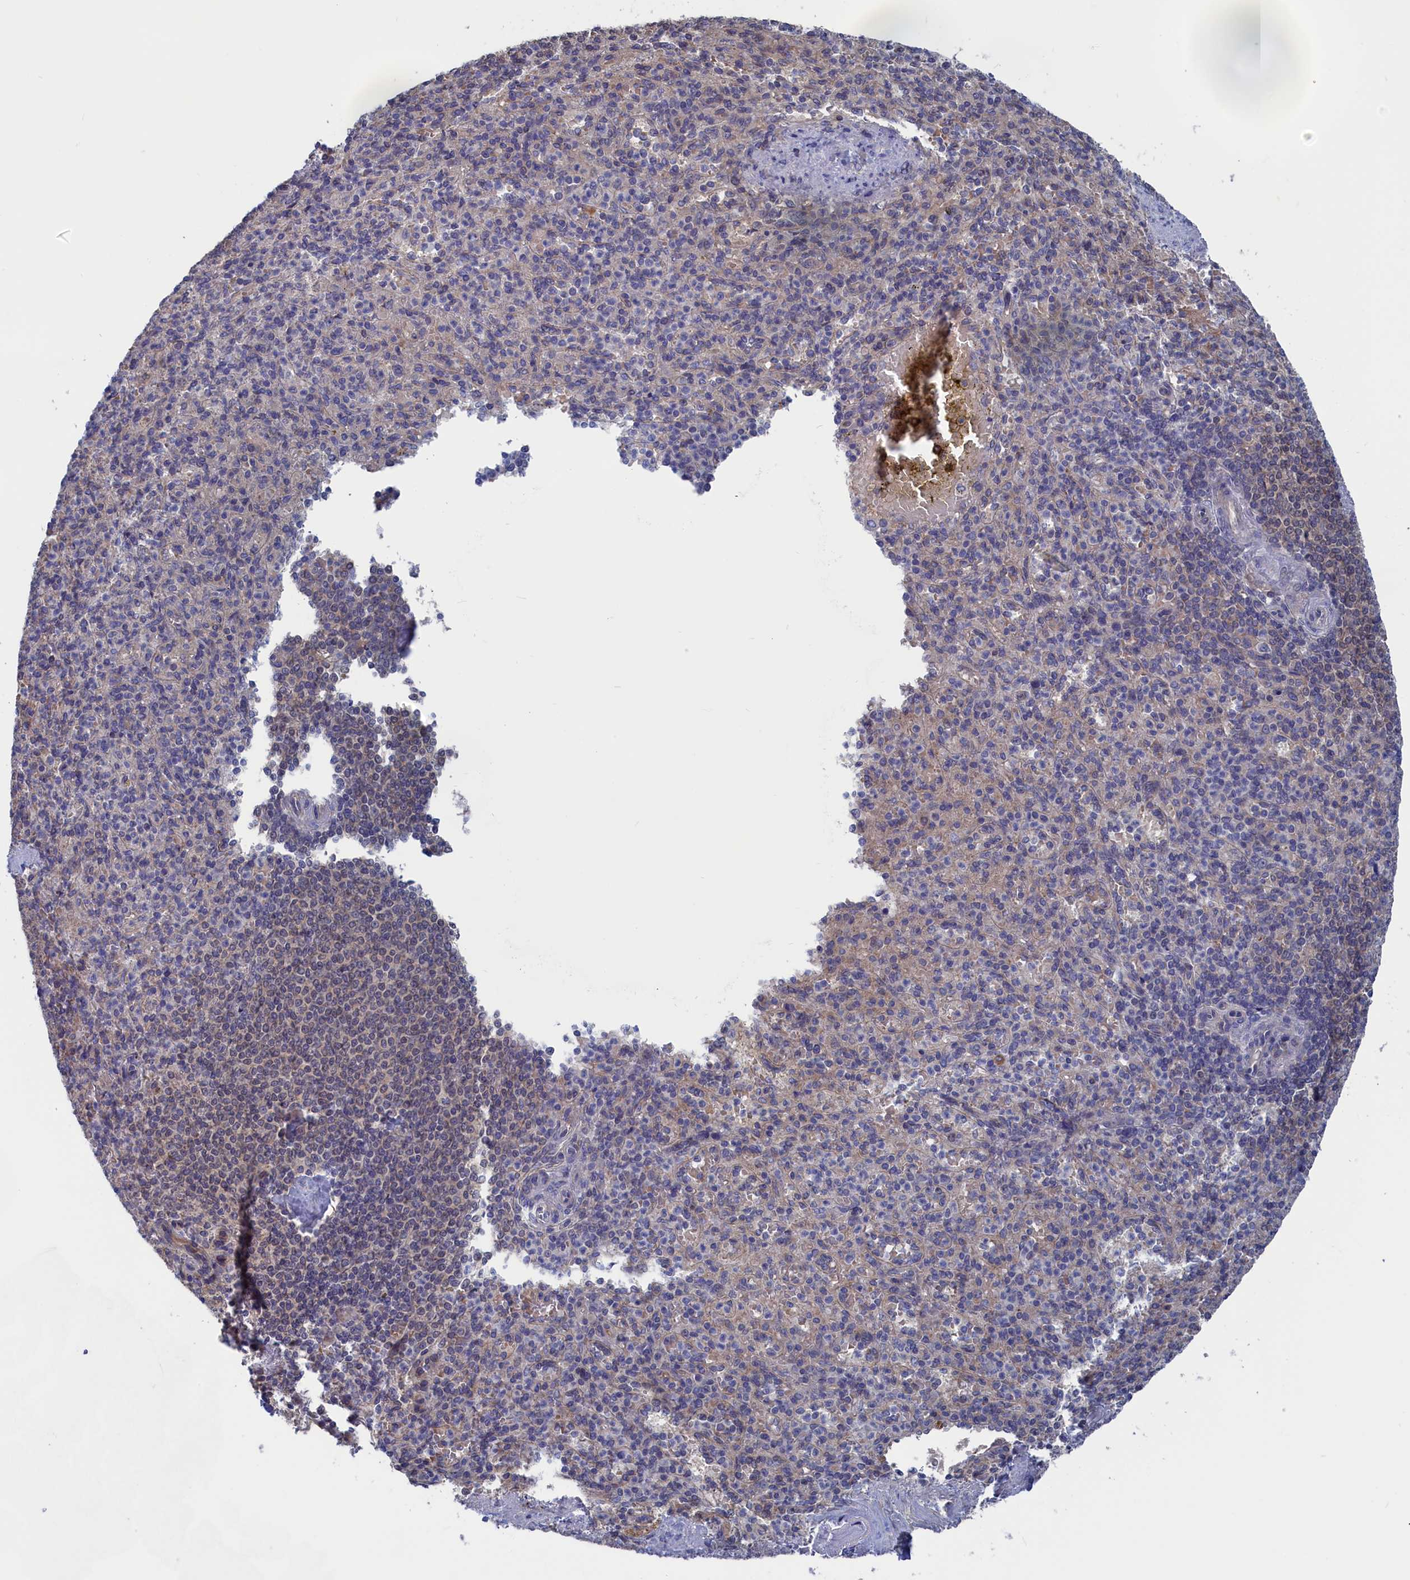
{"staining": {"intensity": "weak", "quantity": "<25%", "location": "cytoplasmic/membranous"}, "tissue": "spleen", "cell_type": "Cells in red pulp", "image_type": "normal", "snomed": [{"axis": "morphology", "description": "Normal tissue, NOS"}, {"axis": "topography", "description": "Spleen"}], "caption": "Immunohistochemistry (IHC) image of normal human spleen stained for a protein (brown), which demonstrates no staining in cells in red pulp. (DAB (3,3'-diaminobenzidine) IHC, high magnification).", "gene": "NUTF2", "patient": {"sex": "female", "age": 74}}